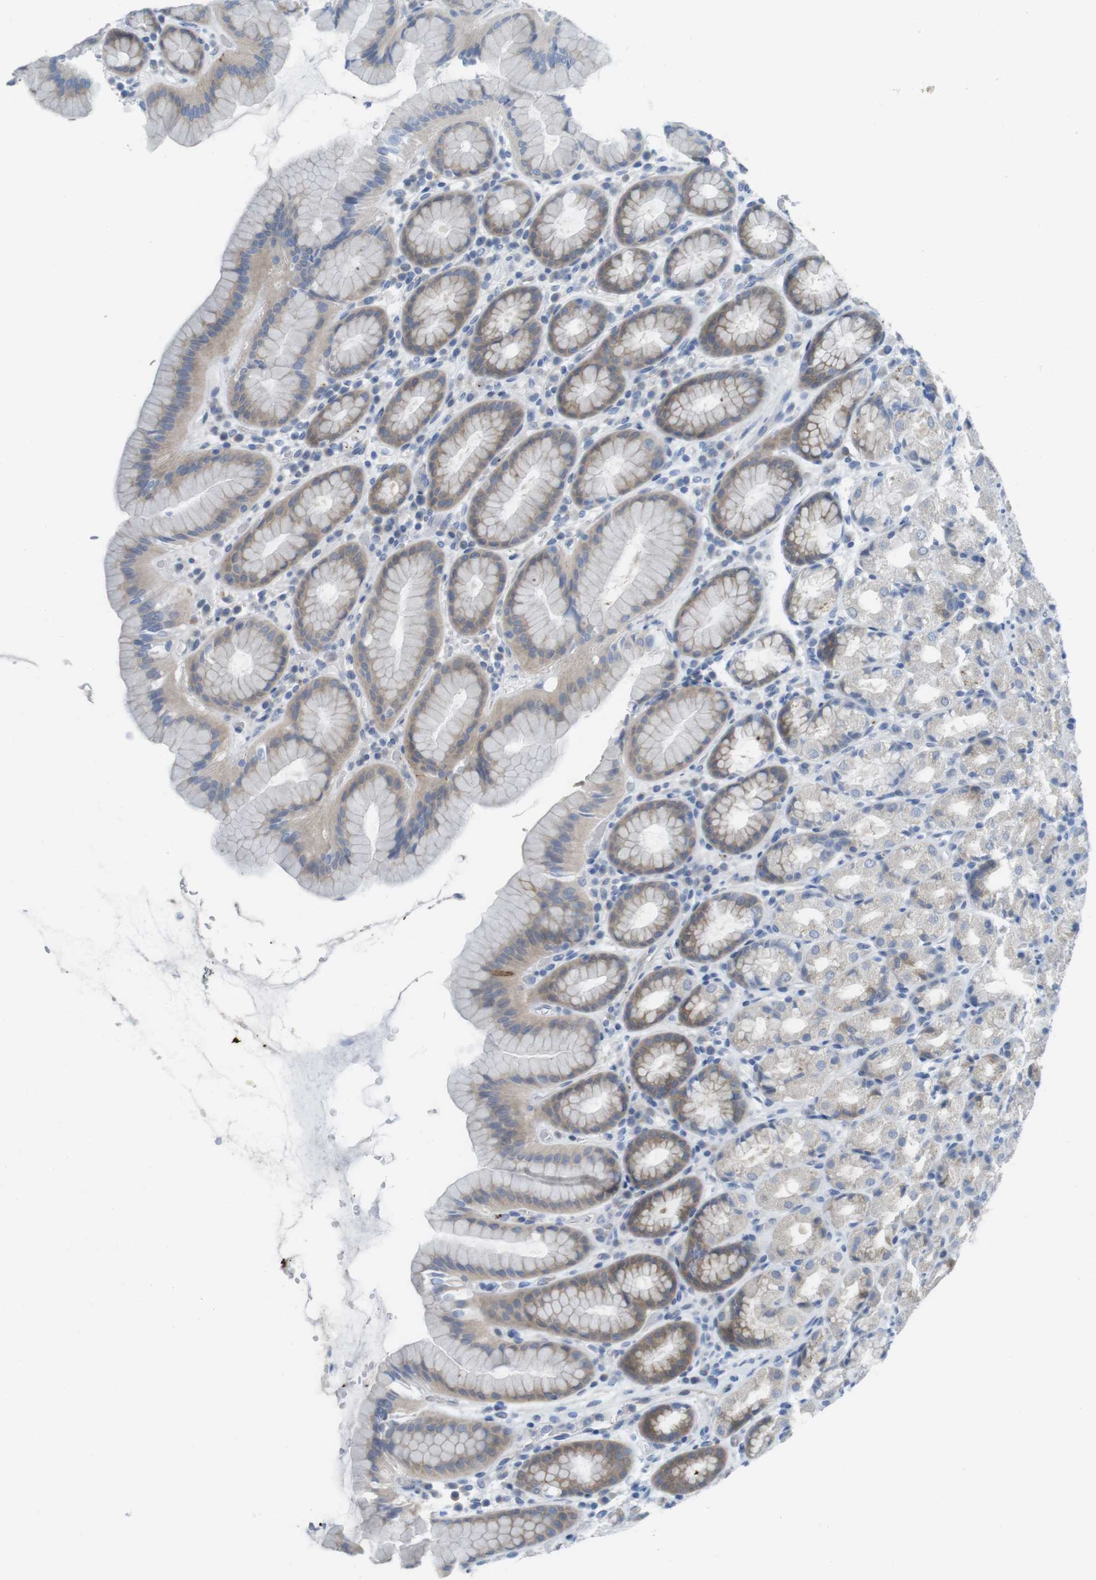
{"staining": {"intensity": "moderate", "quantity": "25%-75%", "location": "cytoplasmic/membranous"}, "tissue": "stomach", "cell_type": "Glandular cells", "image_type": "normal", "snomed": [{"axis": "morphology", "description": "Normal tissue, NOS"}, {"axis": "topography", "description": "Stomach, upper"}], "caption": "Immunohistochemical staining of unremarkable human stomach demonstrates moderate cytoplasmic/membranous protein expression in approximately 25%-75% of glandular cells. (DAB (3,3'-diaminobenzidine) = brown stain, brightfield microscopy at high magnification).", "gene": "CASP2", "patient": {"sex": "male", "age": 68}}